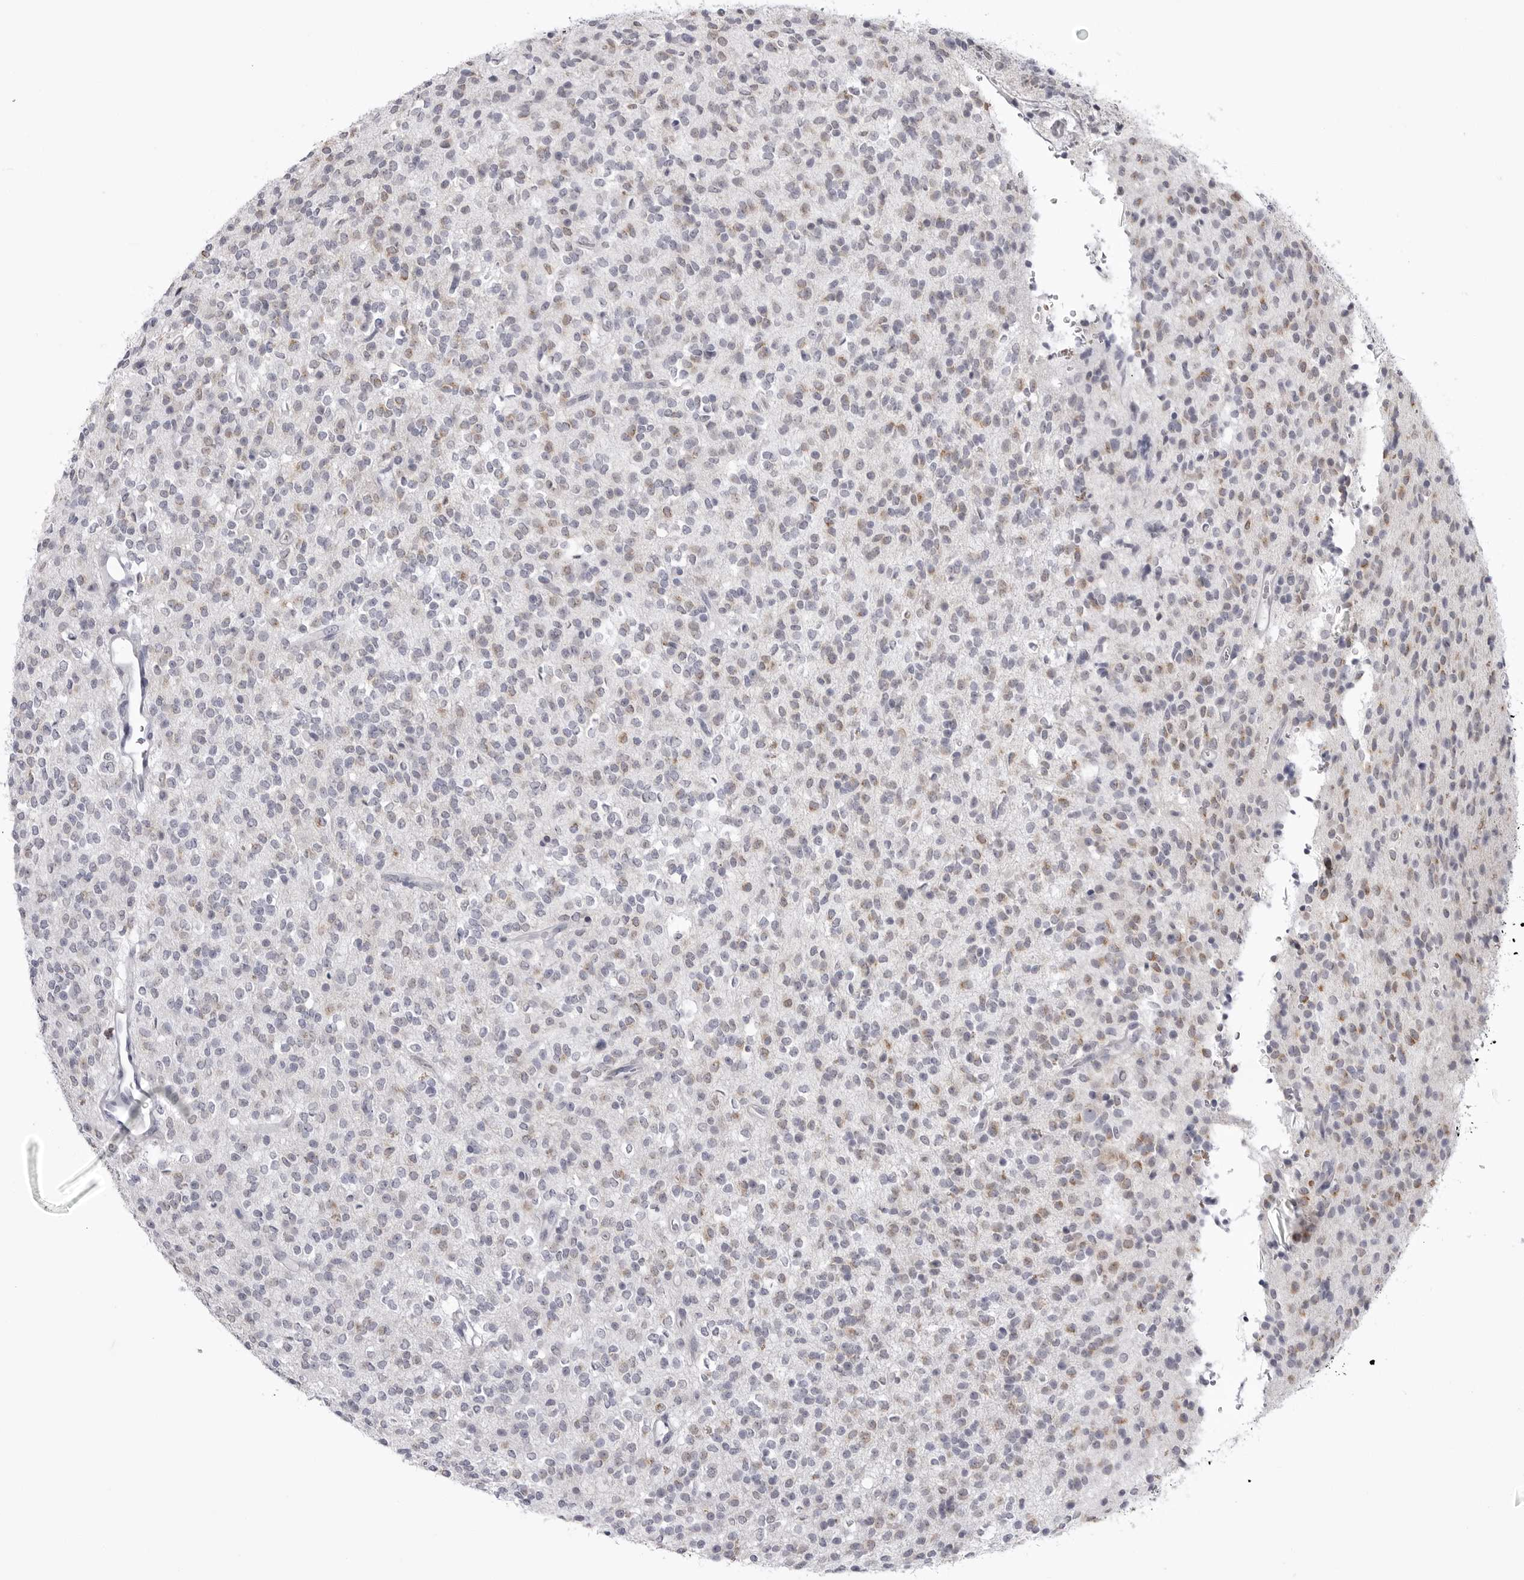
{"staining": {"intensity": "weak", "quantity": "25%-75%", "location": "cytoplasmic/membranous"}, "tissue": "glioma", "cell_type": "Tumor cells", "image_type": "cancer", "snomed": [{"axis": "morphology", "description": "Glioma, malignant, High grade"}, {"axis": "topography", "description": "Brain"}], "caption": "Immunohistochemical staining of glioma demonstrates low levels of weak cytoplasmic/membranous protein expression in approximately 25%-75% of tumor cells. (Brightfield microscopy of DAB IHC at high magnification).", "gene": "STAP2", "patient": {"sex": "male", "age": 34}}